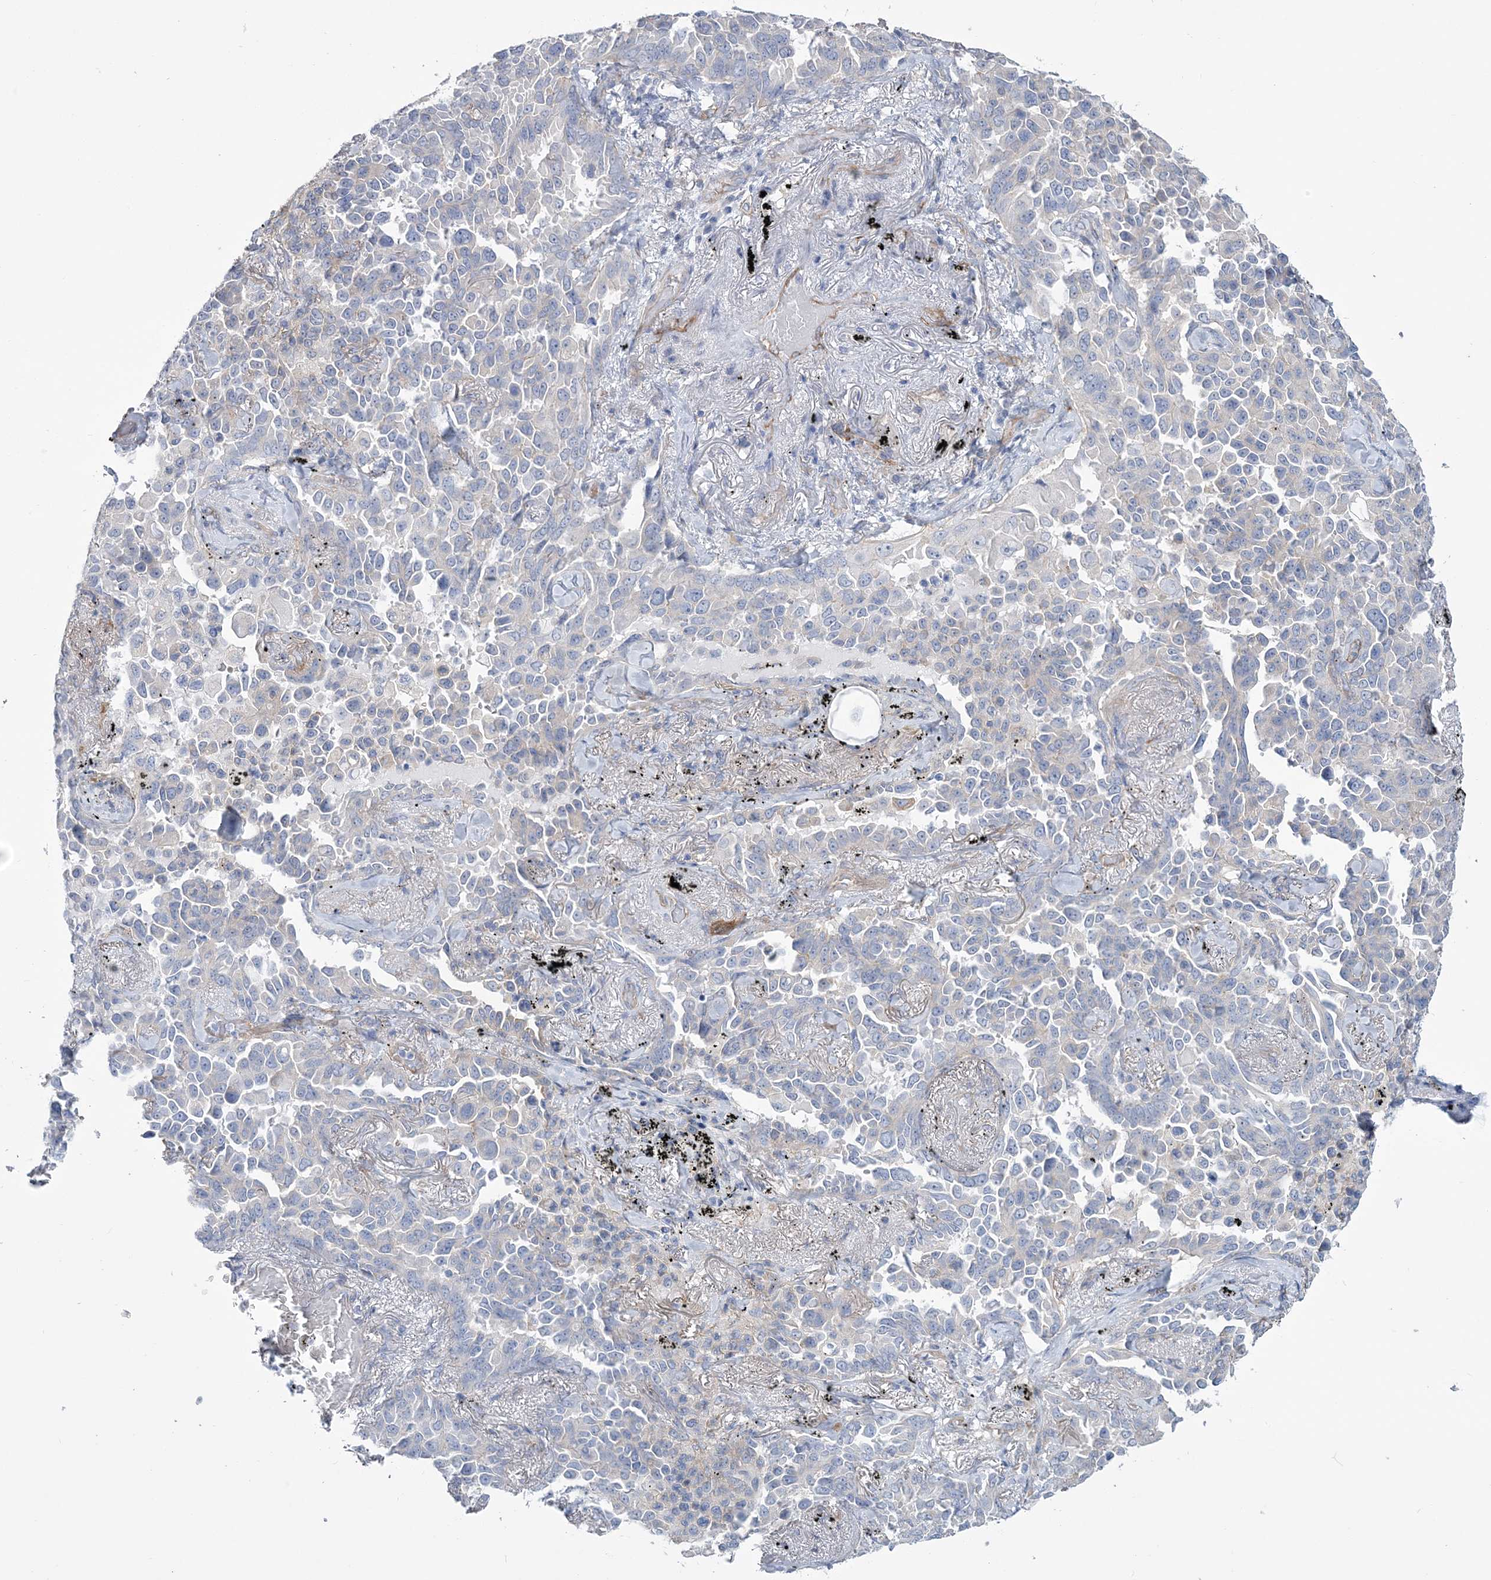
{"staining": {"intensity": "negative", "quantity": "none", "location": "none"}, "tissue": "lung cancer", "cell_type": "Tumor cells", "image_type": "cancer", "snomed": [{"axis": "morphology", "description": "Adenocarcinoma, NOS"}, {"axis": "topography", "description": "Lung"}], "caption": "There is no significant positivity in tumor cells of lung adenocarcinoma.", "gene": "RAB11FIP5", "patient": {"sex": "female", "age": 67}}